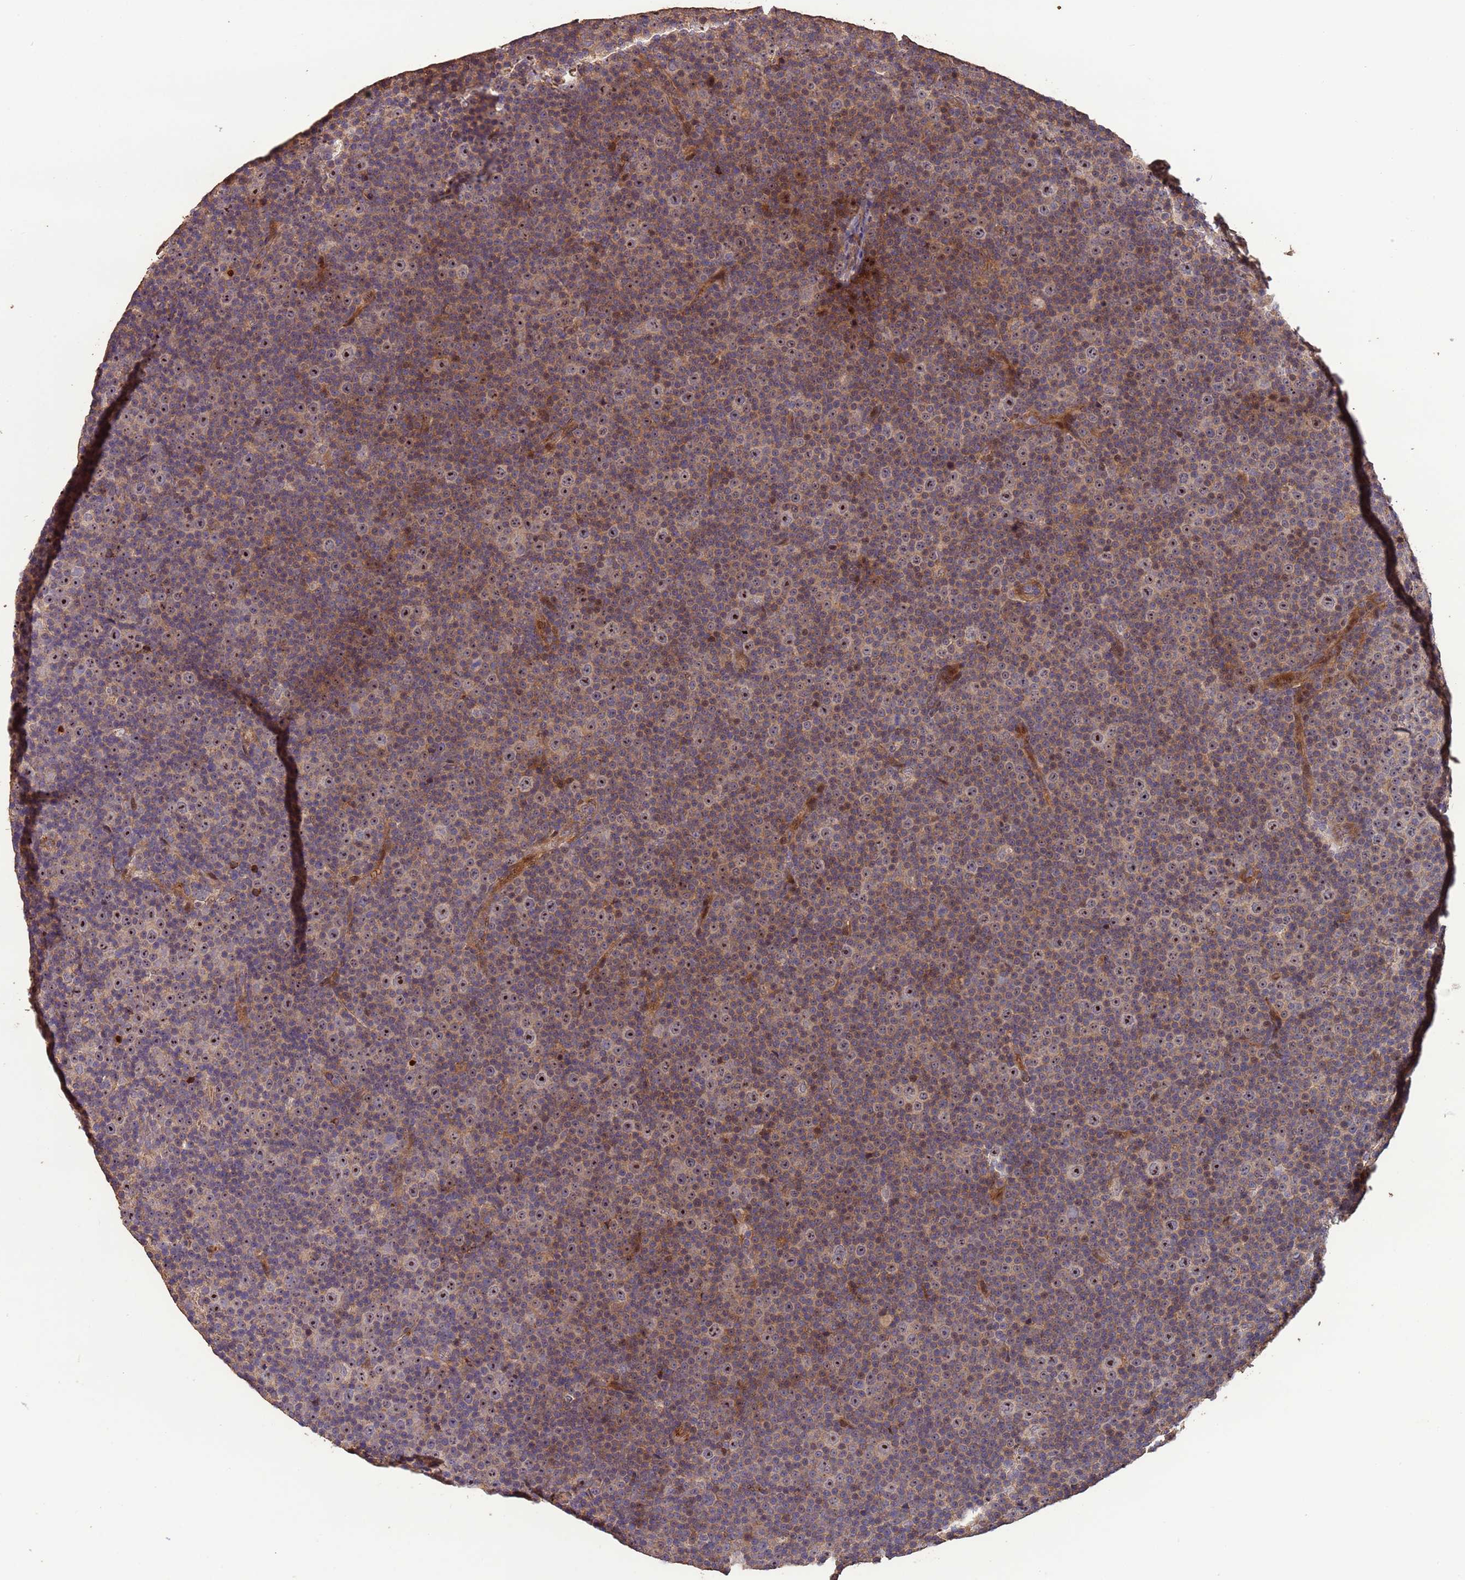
{"staining": {"intensity": "moderate", "quantity": ">75%", "location": "cytoplasmic/membranous,nuclear"}, "tissue": "lymphoma", "cell_type": "Tumor cells", "image_type": "cancer", "snomed": [{"axis": "morphology", "description": "Malignant lymphoma, non-Hodgkin's type, Low grade"}, {"axis": "topography", "description": "Lymph node"}], "caption": "The micrograph demonstrates immunohistochemical staining of low-grade malignant lymphoma, non-Hodgkin's type. There is moderate cytoplasmic/membranous and nuclear expression is seen in about >75% of tumor cells. The staining was performed using DAB (3,3'-diaminobenzidine) to visualize the protein expression in brown, while the nuclei were stained in blue with hematoxylin (Magnification: 20x).", "gene": "CCDC184", "patient": {"sex": "female", "age": 67}}